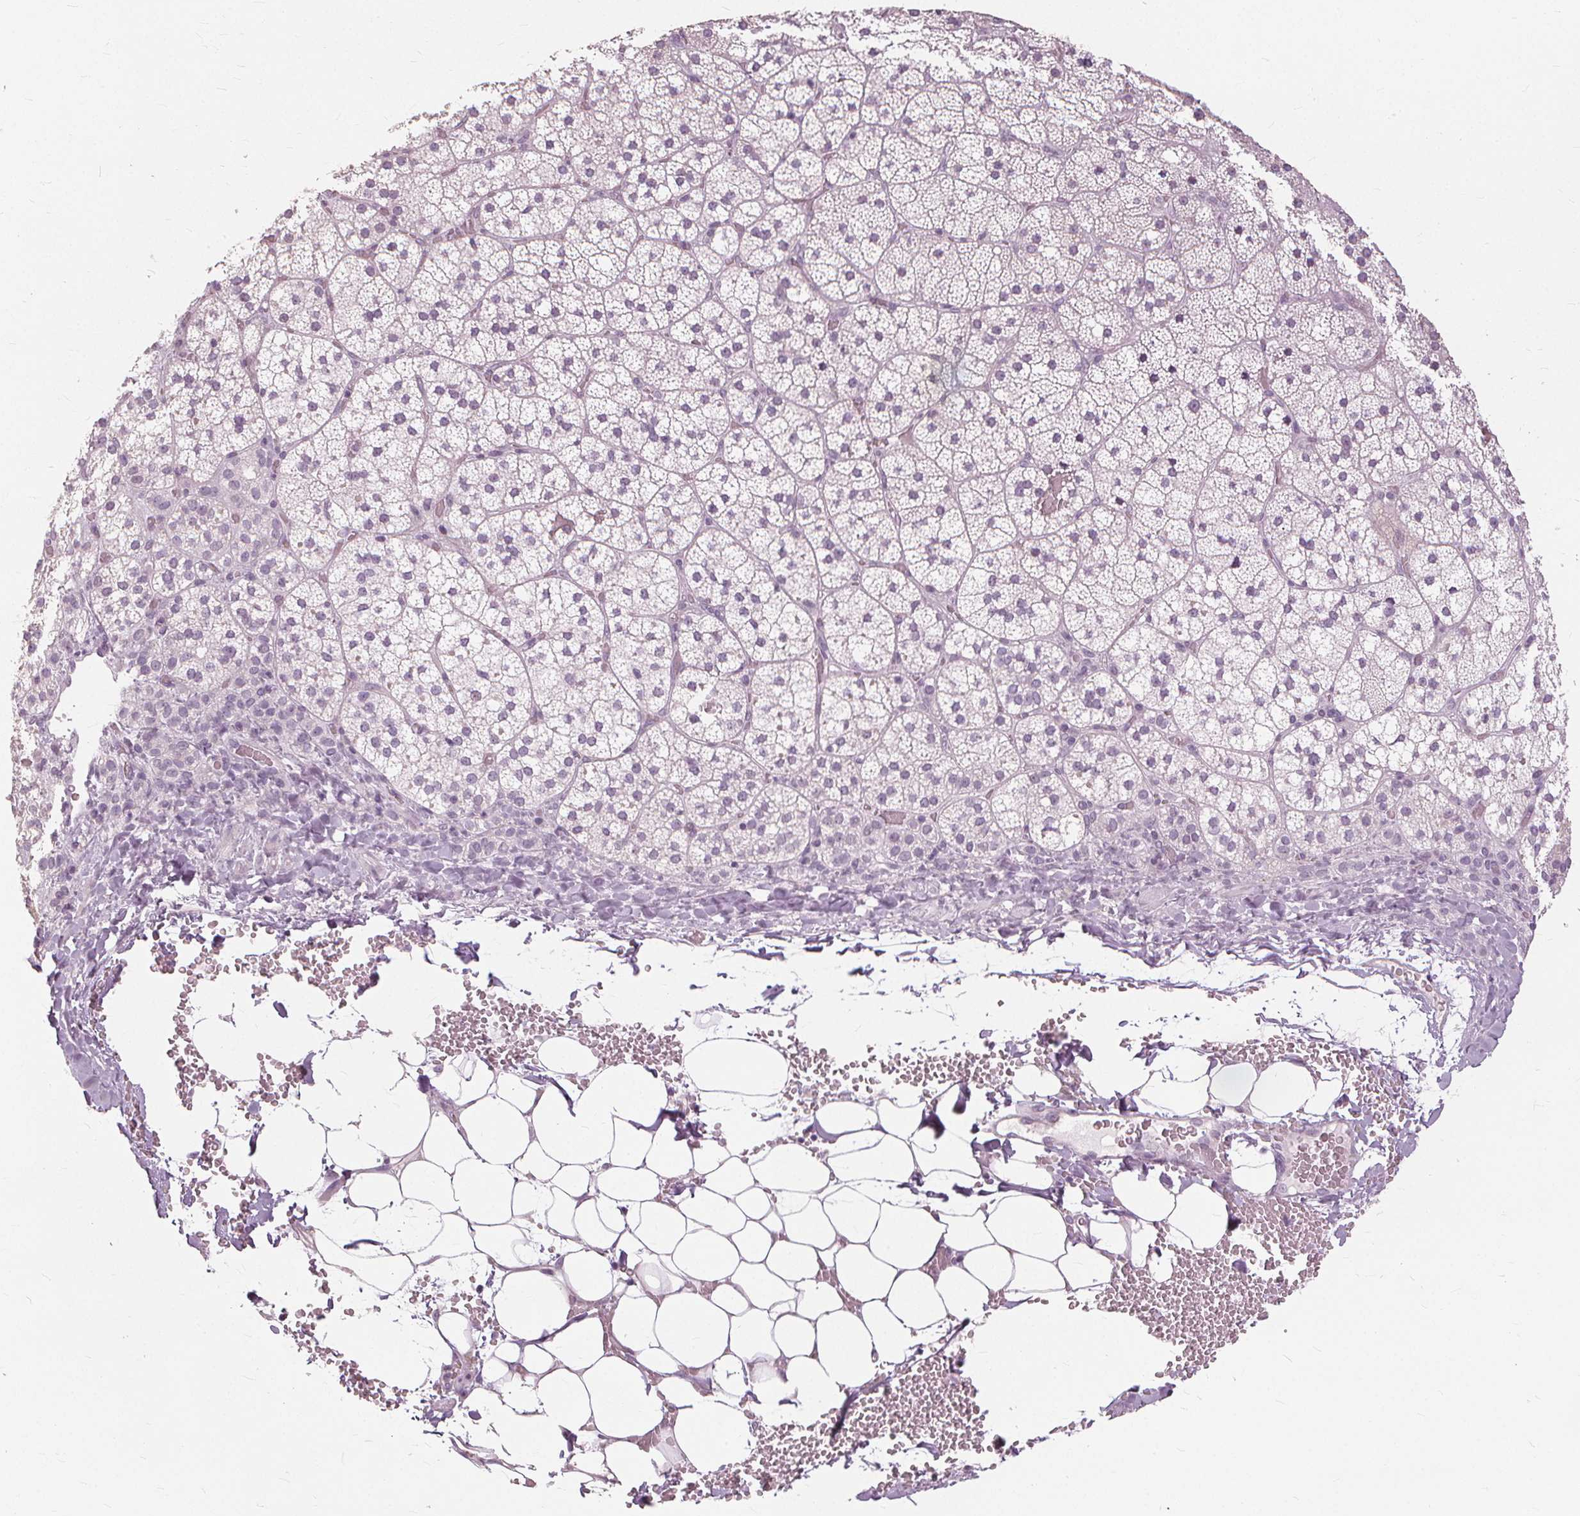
{"staining": {"intensity": "negative", "quantity": "none", "location": "none"}, "tissue": "adrenal gland", "cell_type": "Glandular cells", "image_type": "normal", "snomed": [{"axis": "morphology", "description": "Normal tissue, NOS"}, {"axis": "topography", "description": "Adrenal gland"}], "caption": "Micrograph shows no protein staining in glandular cells of unremarkable adrenal gland.", "gene": "SFTPD", "patient": {"sex": "male", "age": 53}}